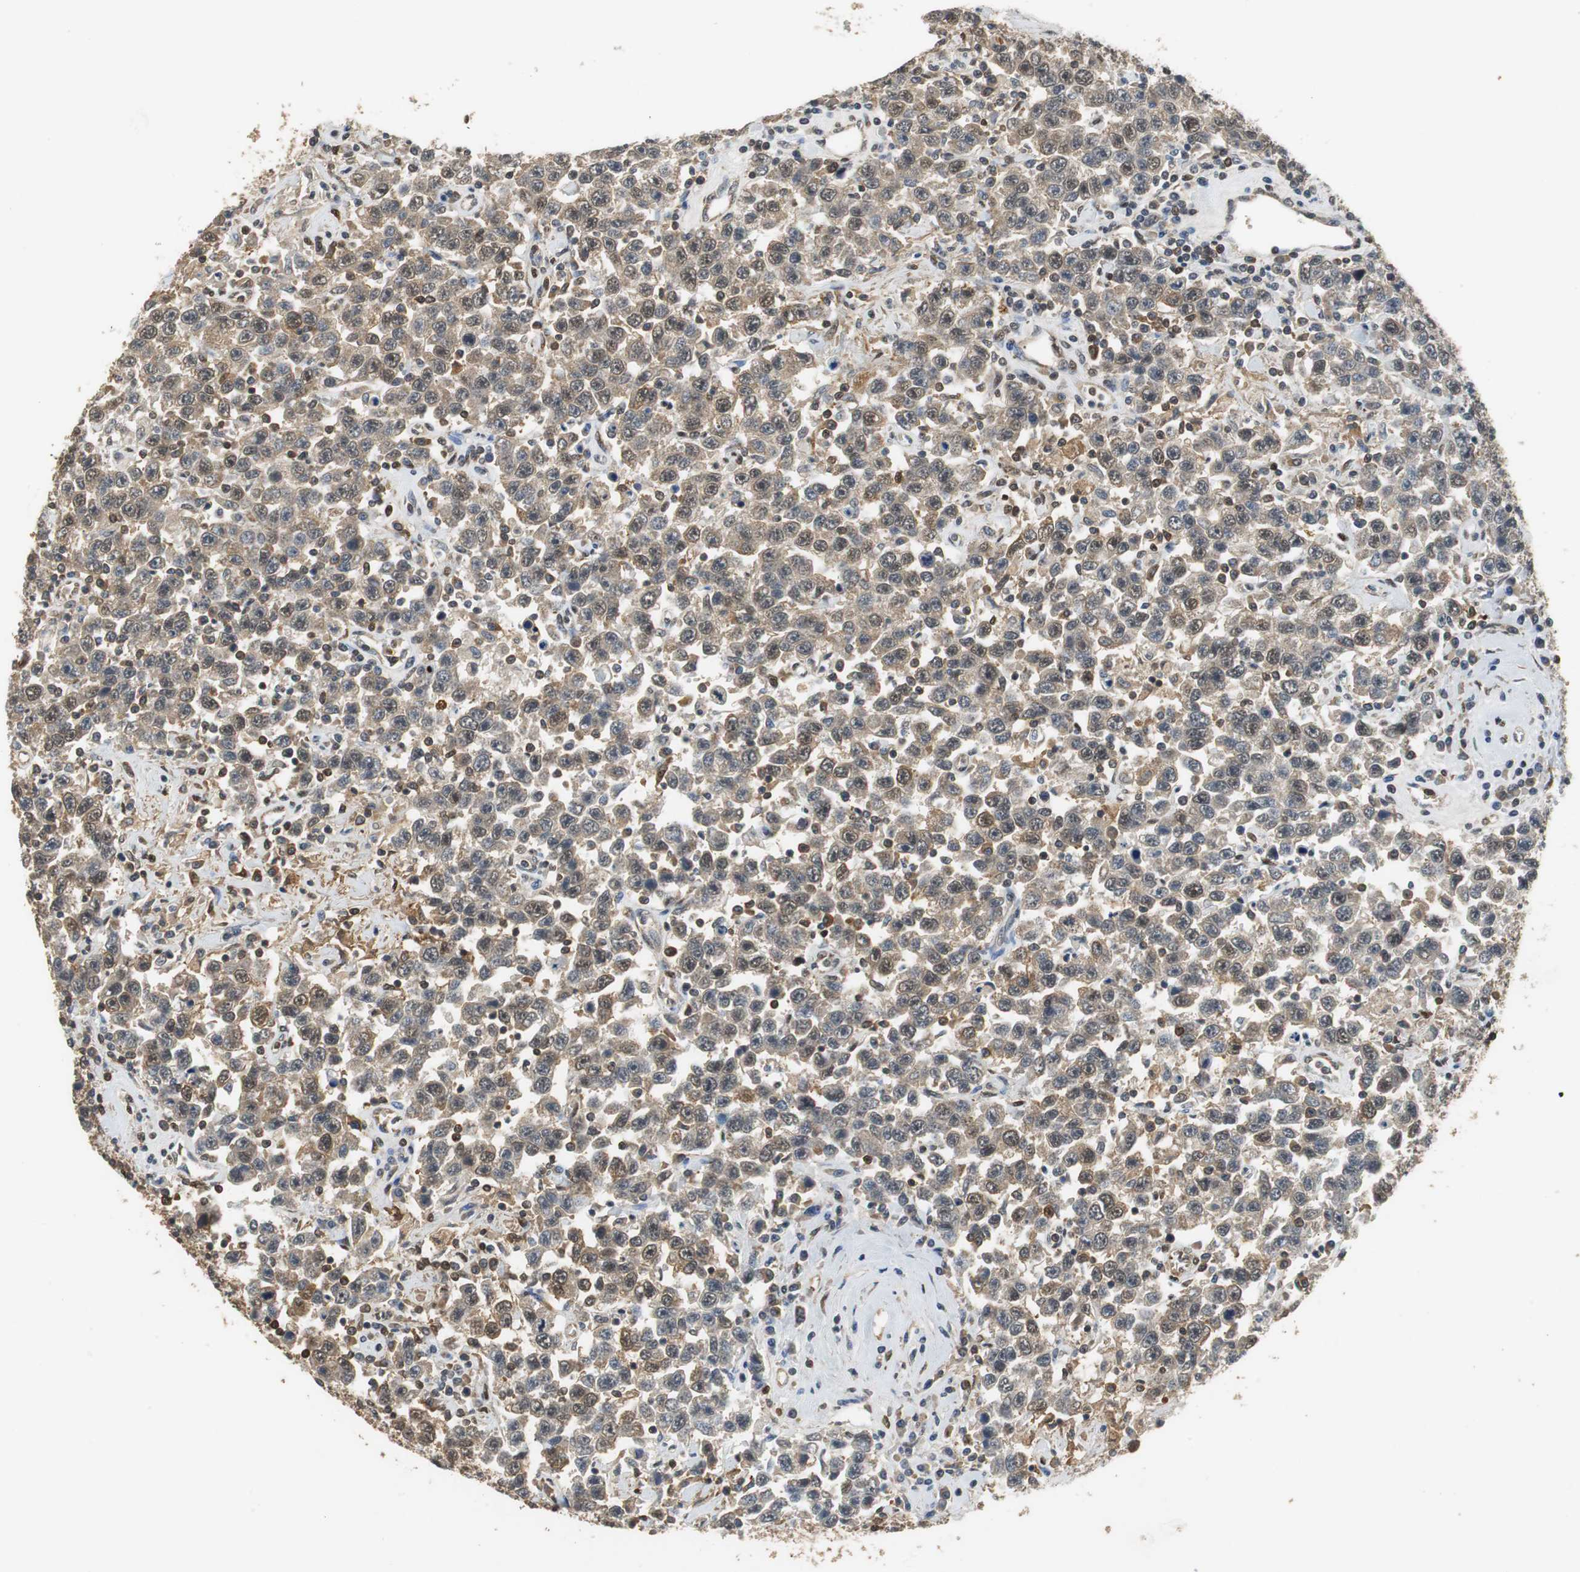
{"staining": {"intensity": "moderate", "quantity": ">75%", "location": "cytoplasmic/membranous,nuclear"}, "tissue": "testis cancer", "cell_type": "Tumor cells", "image_type": "cancer", "snomed": [{"axis": "morphology", "description": "Seminoma, NOS"}, {"axis": "topography", "description": "Testis"}], "caption": "Testis seminoma stained for a protein demonstrates moderate cytoplasmic/membranous and nuclear positivity in tumor cells. The staining was performed using DAB, with brown indicating positive protein expression. Nuclei are stained blue with hematoxylin.", "gene": "UBQLN2", "patient": {"sex": "male", "age": 41}}